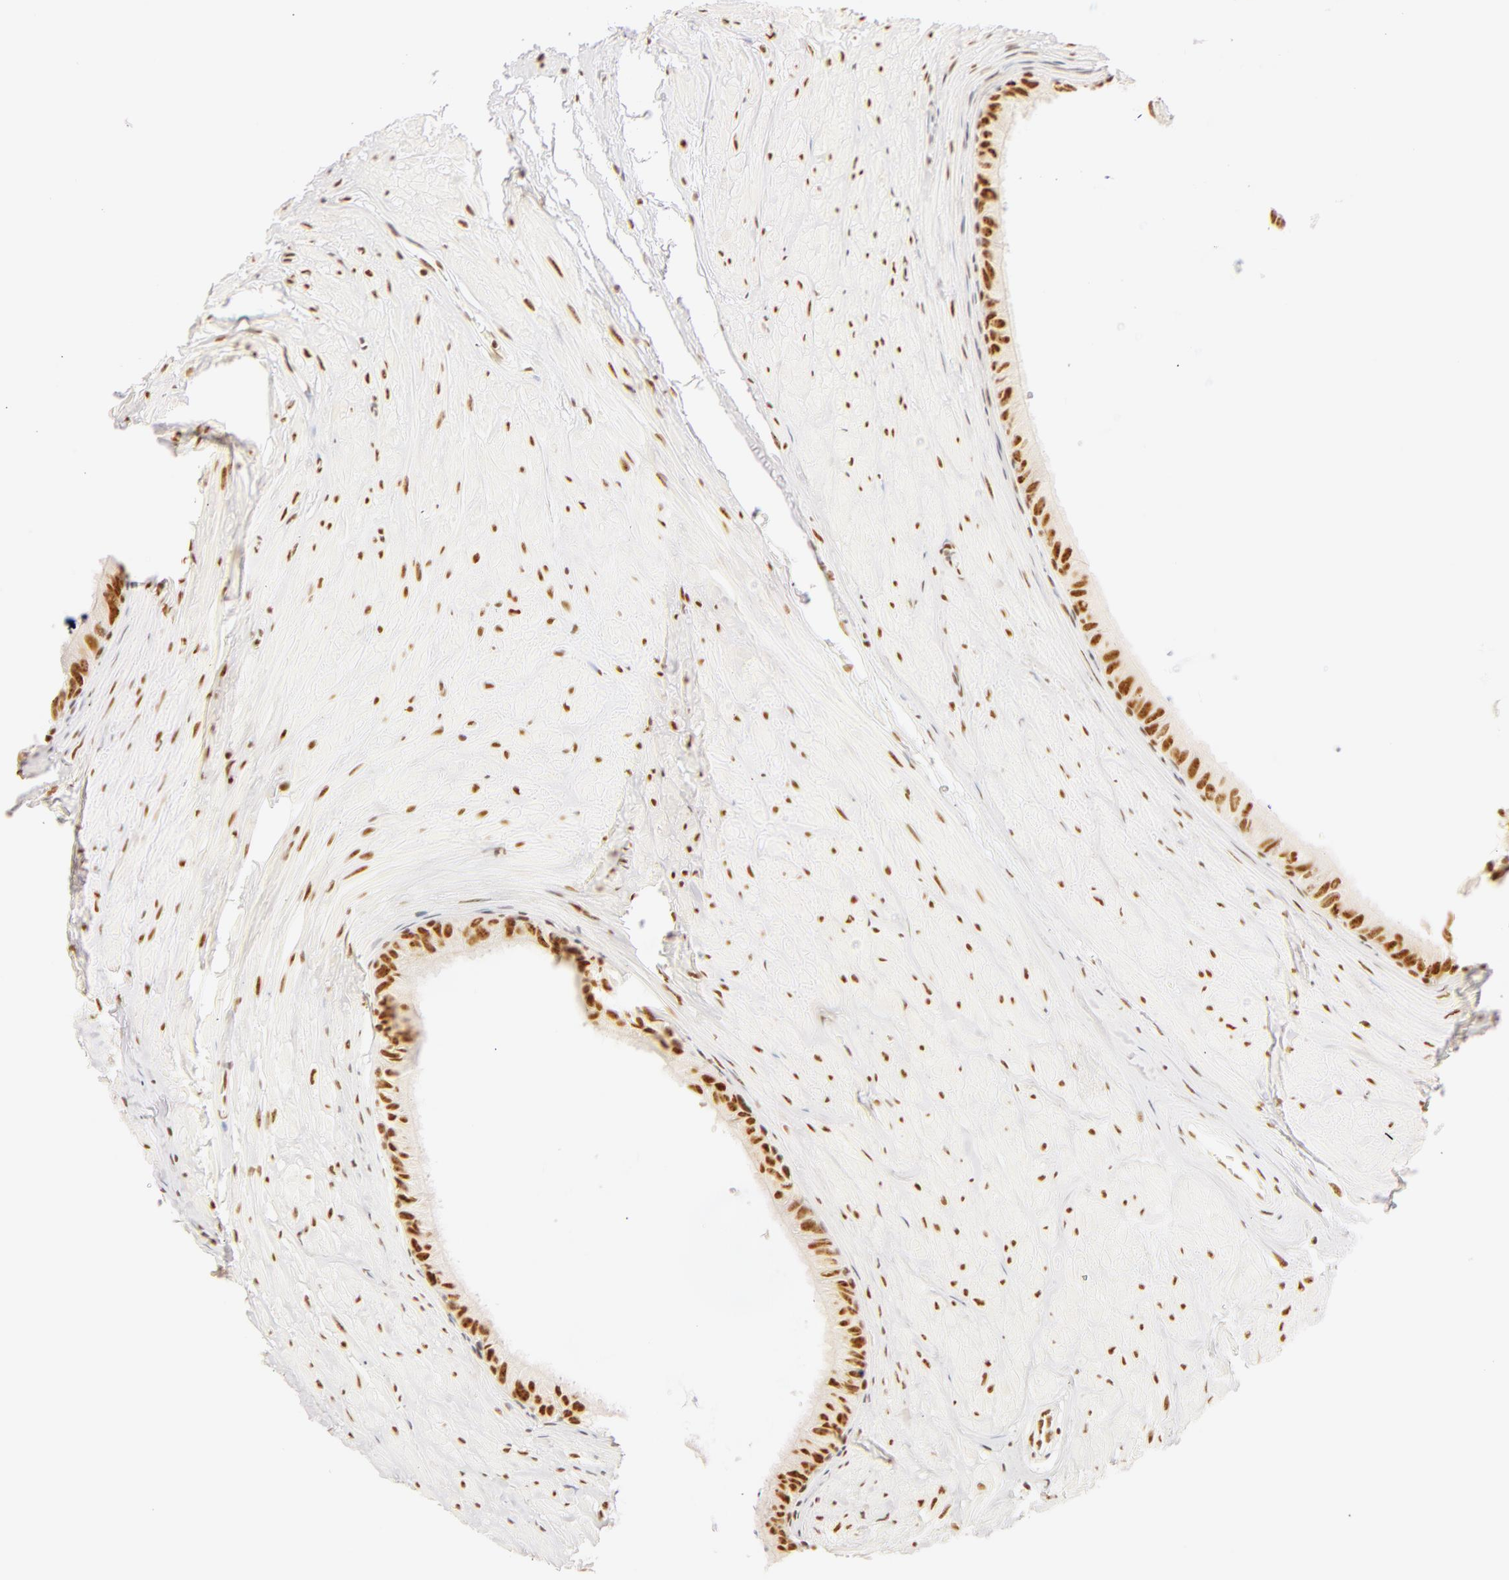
{"staining": {"intensity": "moderate", "quantity": ">75%", "location": "nuclear"}, "tissue": "epididymis", "cell_type": "Glandular cells", "image_type": "normal", "snomed": [{"axis": "morphology", "description": "Normal tissue, NOS"}, {"axis": "topography", "description": "Epididymis"}], "caption": "This is a histology image of immunohistochemistry staining of normal epididymis, which shows moderate staining in the nuclear of glandular cells.", "gene": "RBM39", "patient": {"sex": "male", "age": 52}}